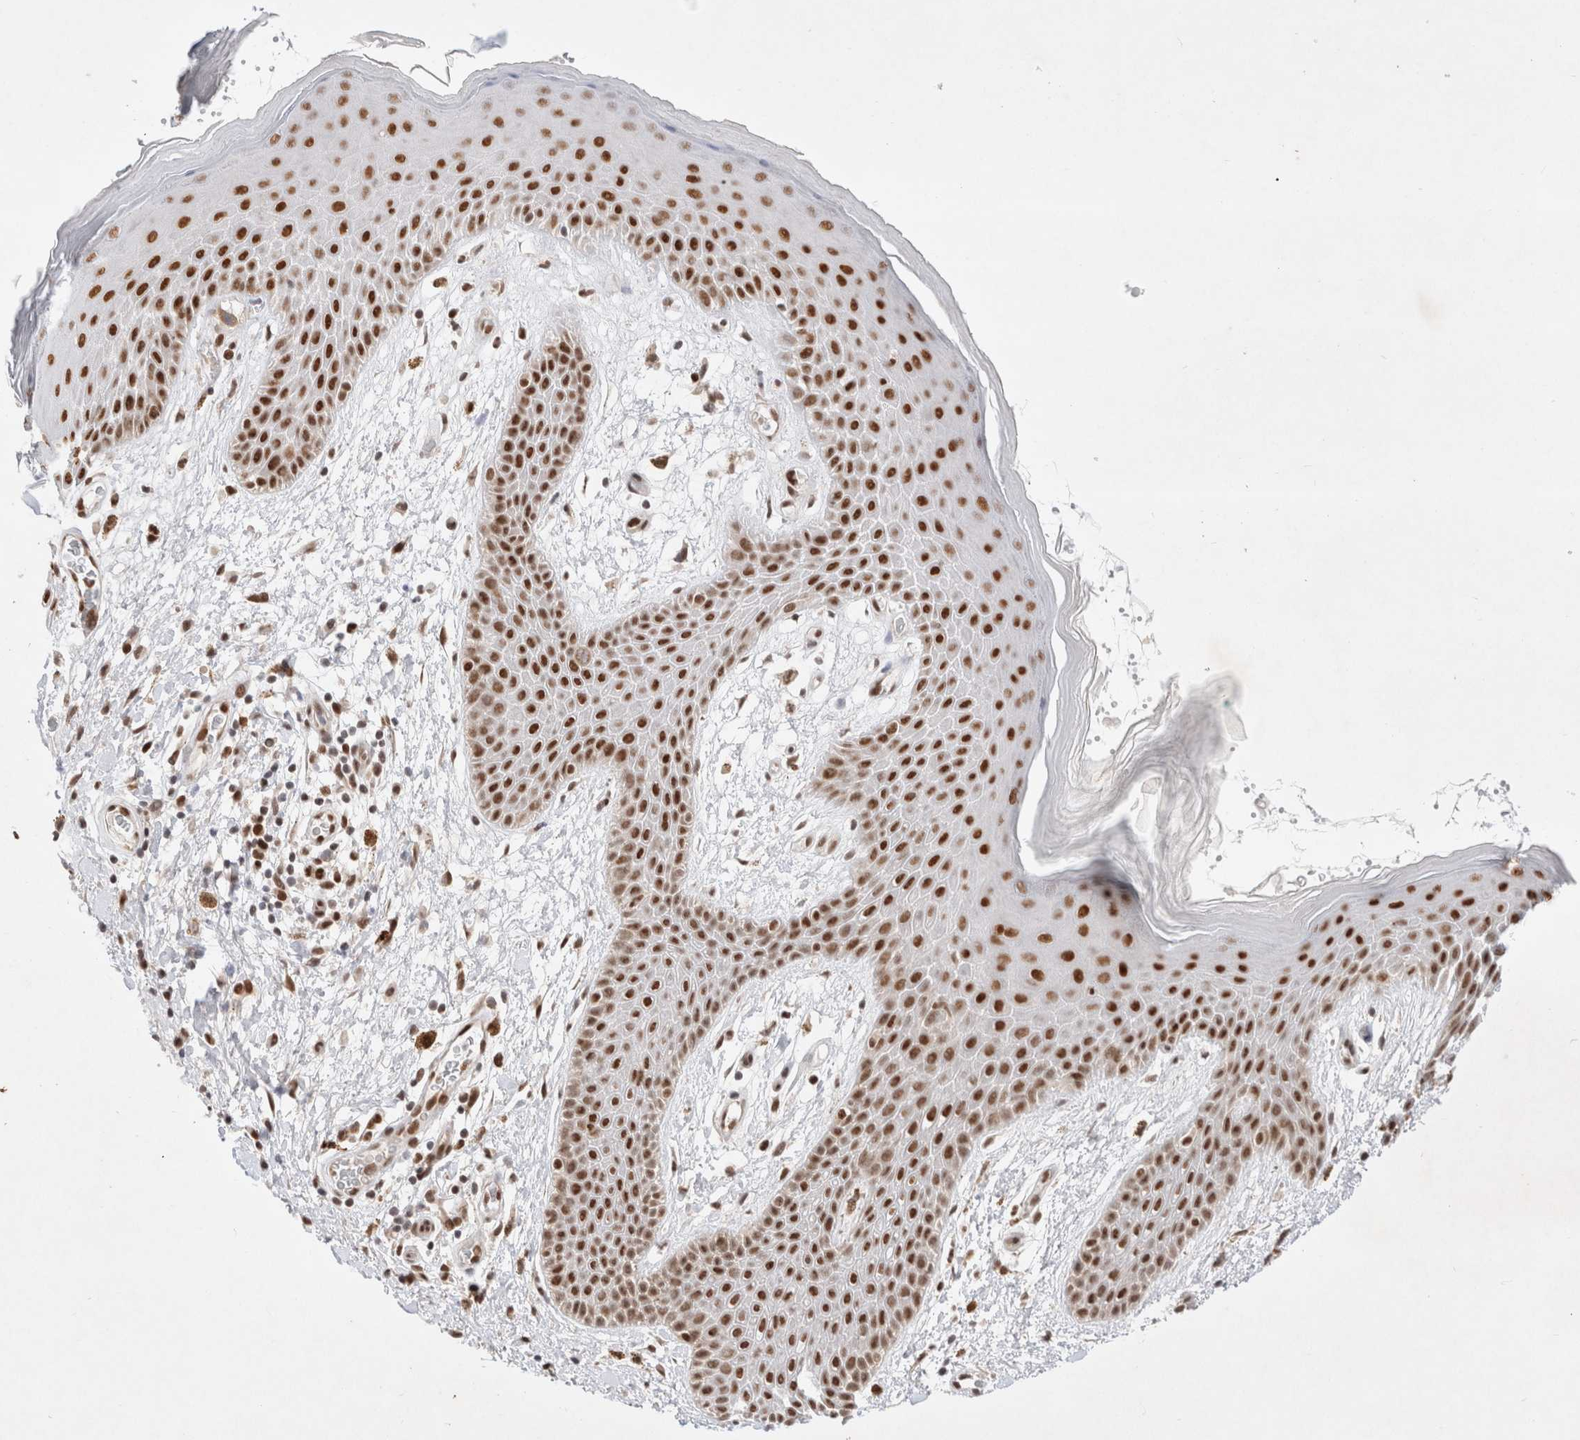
{"staining": {"intensity": "strong", "quantity": ">75%", "location": "nuclear"}, "tissue": "skin", "cell_type": "Epidermal cells", "image_type": "normal", "snomed": [{"axis": "morphology", "description": "Normal tissue, NOS"}, {"axis": "topography", "description": "Anal"}], "caption": "This photomicrograph exhibits immunohistochemistry staining of normal skin, with high strong nuclear expression in about >75% of epidermal cells.", "gene": "GTF2I", "patient": {"sex": "male", "age": 74}}